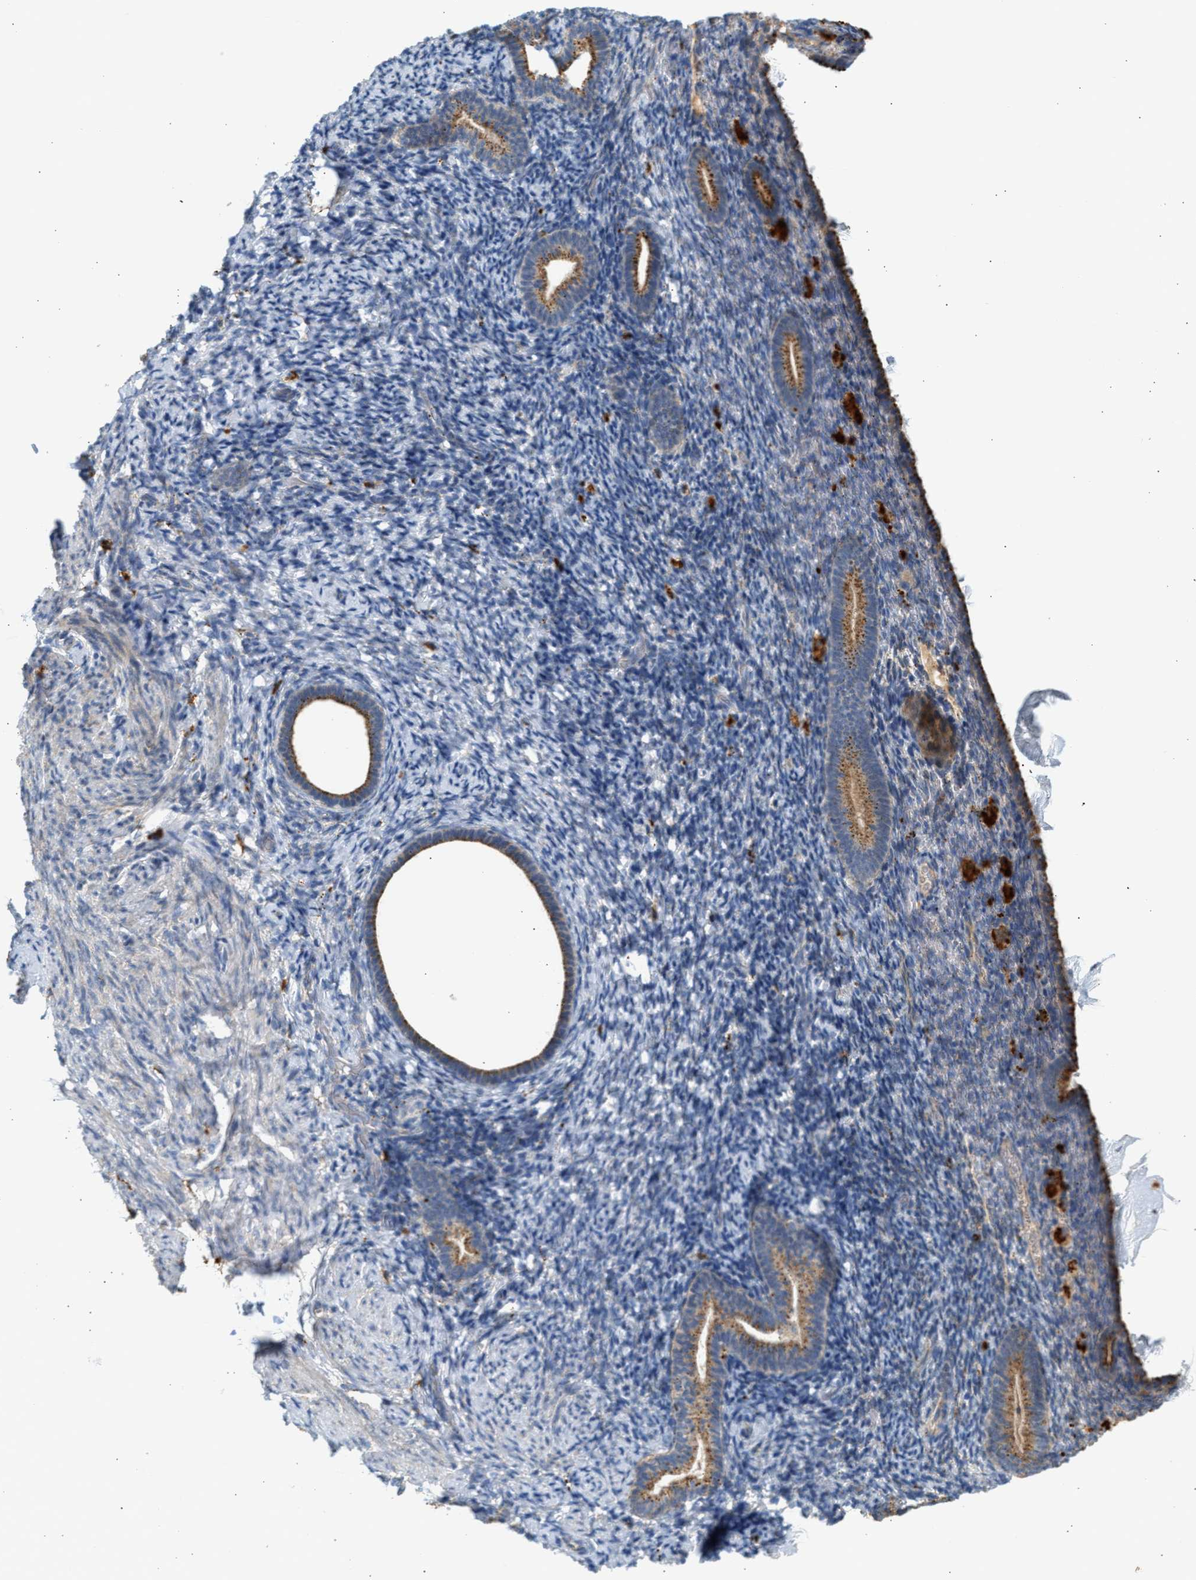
{"staining": {"intensity": "negative", "quantity": "none", "location": "none"}, "tissue": "endometrium", "cell_type": "Cells in endometrial stroma", "image_type": "normal", "snomed": [{"axis": "morphology", "description": "Normal tissue, NOS"}, {"axis": "topography", "description": "Endometrium"}], "caption": "An immunohistochemistry (IHC) histopathology image of benign endometrium is shown. There is no staining in cells in endometrial stroma of endometrium. (DAB IHC, high magnification).", "gene": "ENTHD1", "patient": {"sex": "female", "age": 51}}